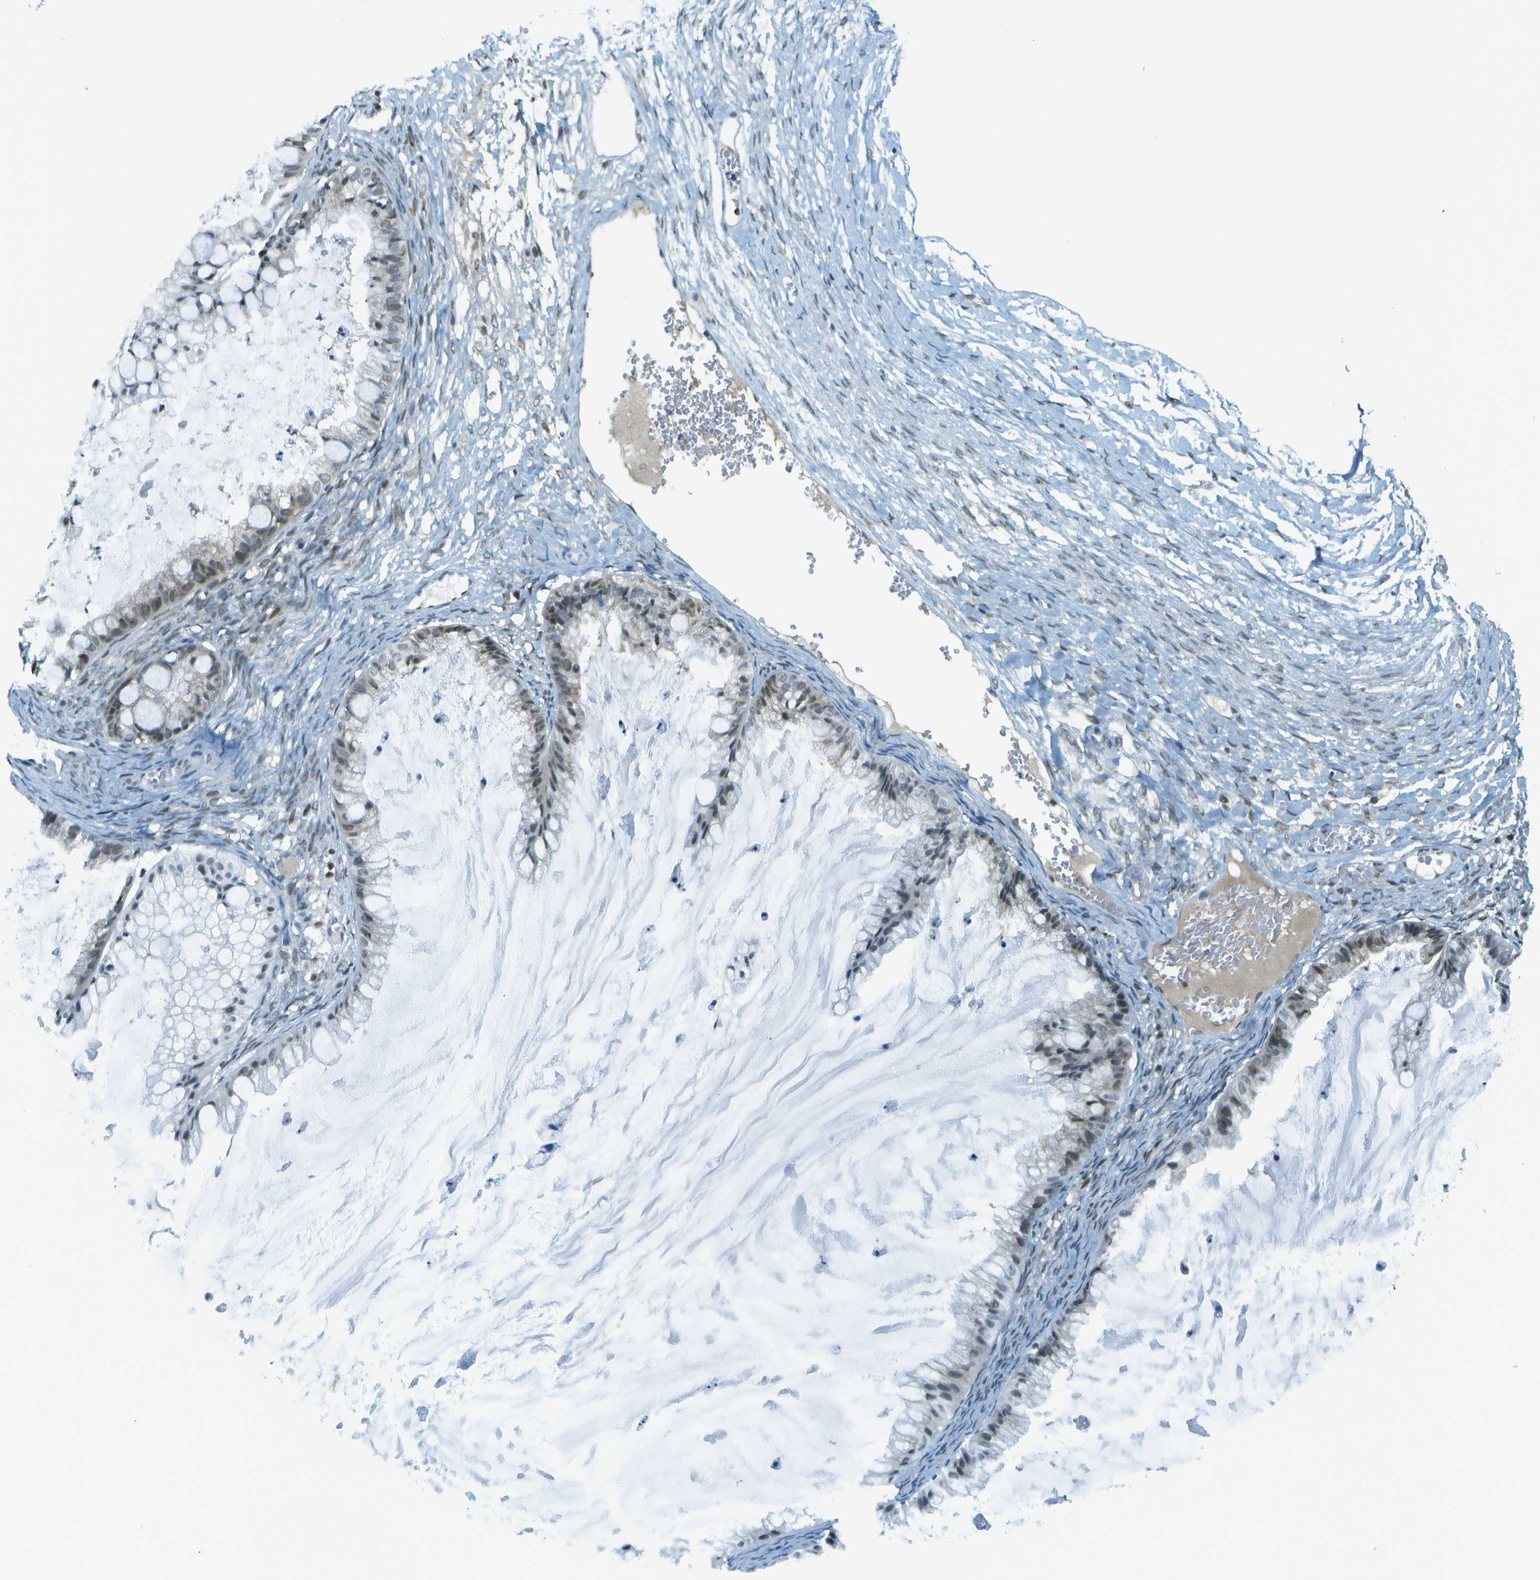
{"staining": {"intensity": "moderate", "quantity": "<25%", "location": "nuclear"}, "tissue": "ovarian cancer", "cell_type": "Tumor cells", "image_type": "cancer", "snomed": [{"axis": "morphology", "description": "Cystadenocarcinoma, mucinous, NOS"}, {"axis": "topography", "description": "Ovary"}], "caption": "IHC (DAB (3,3'-diaminobenzidine)) staining of ovarian cancer reveals moderate nuclear protein staining in approximately <25% of tumor cells. (DAB IHC, brown staining for protein, blue staining for nuclei).", "gene": "NEK11", "patient": {"sex": "female", "age": 57}}